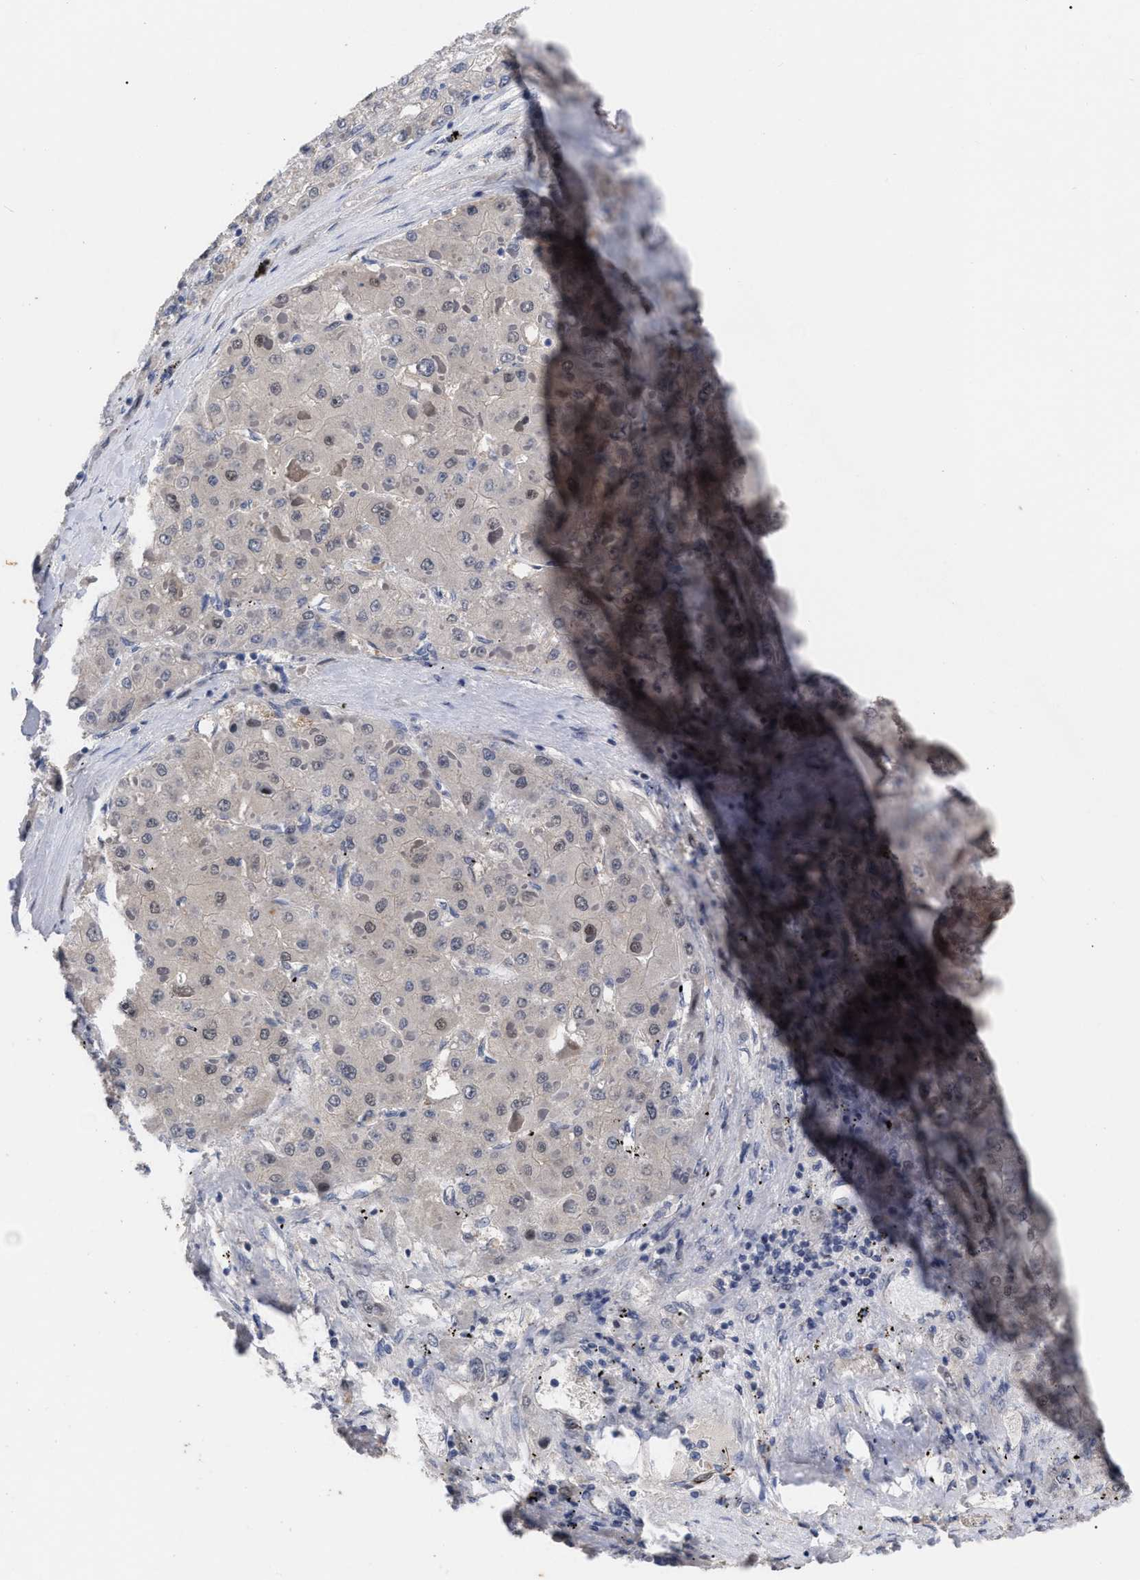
{"staining": {"intensity": "weak", "quantity": "<25%", "location": "nuclear"}, "tissue": "liver cancer", "cell_type": "Tumor cells", "image_type": "cancer", "snomed": [{"axis": "morphology", "description": "Carcinoma, Hepatocellular, NOS"}, {"axis": "topography", "description": "Liver"}], "caption": "DAB (3,3'-diaminobenzidine) immunohistochemical staining of liver cancer (hepatocellular carcinoma) demonstrates no significant positivity in tumor cells.", "gene": "CCN5", "patient": {"sex": "female", "age": 73}}